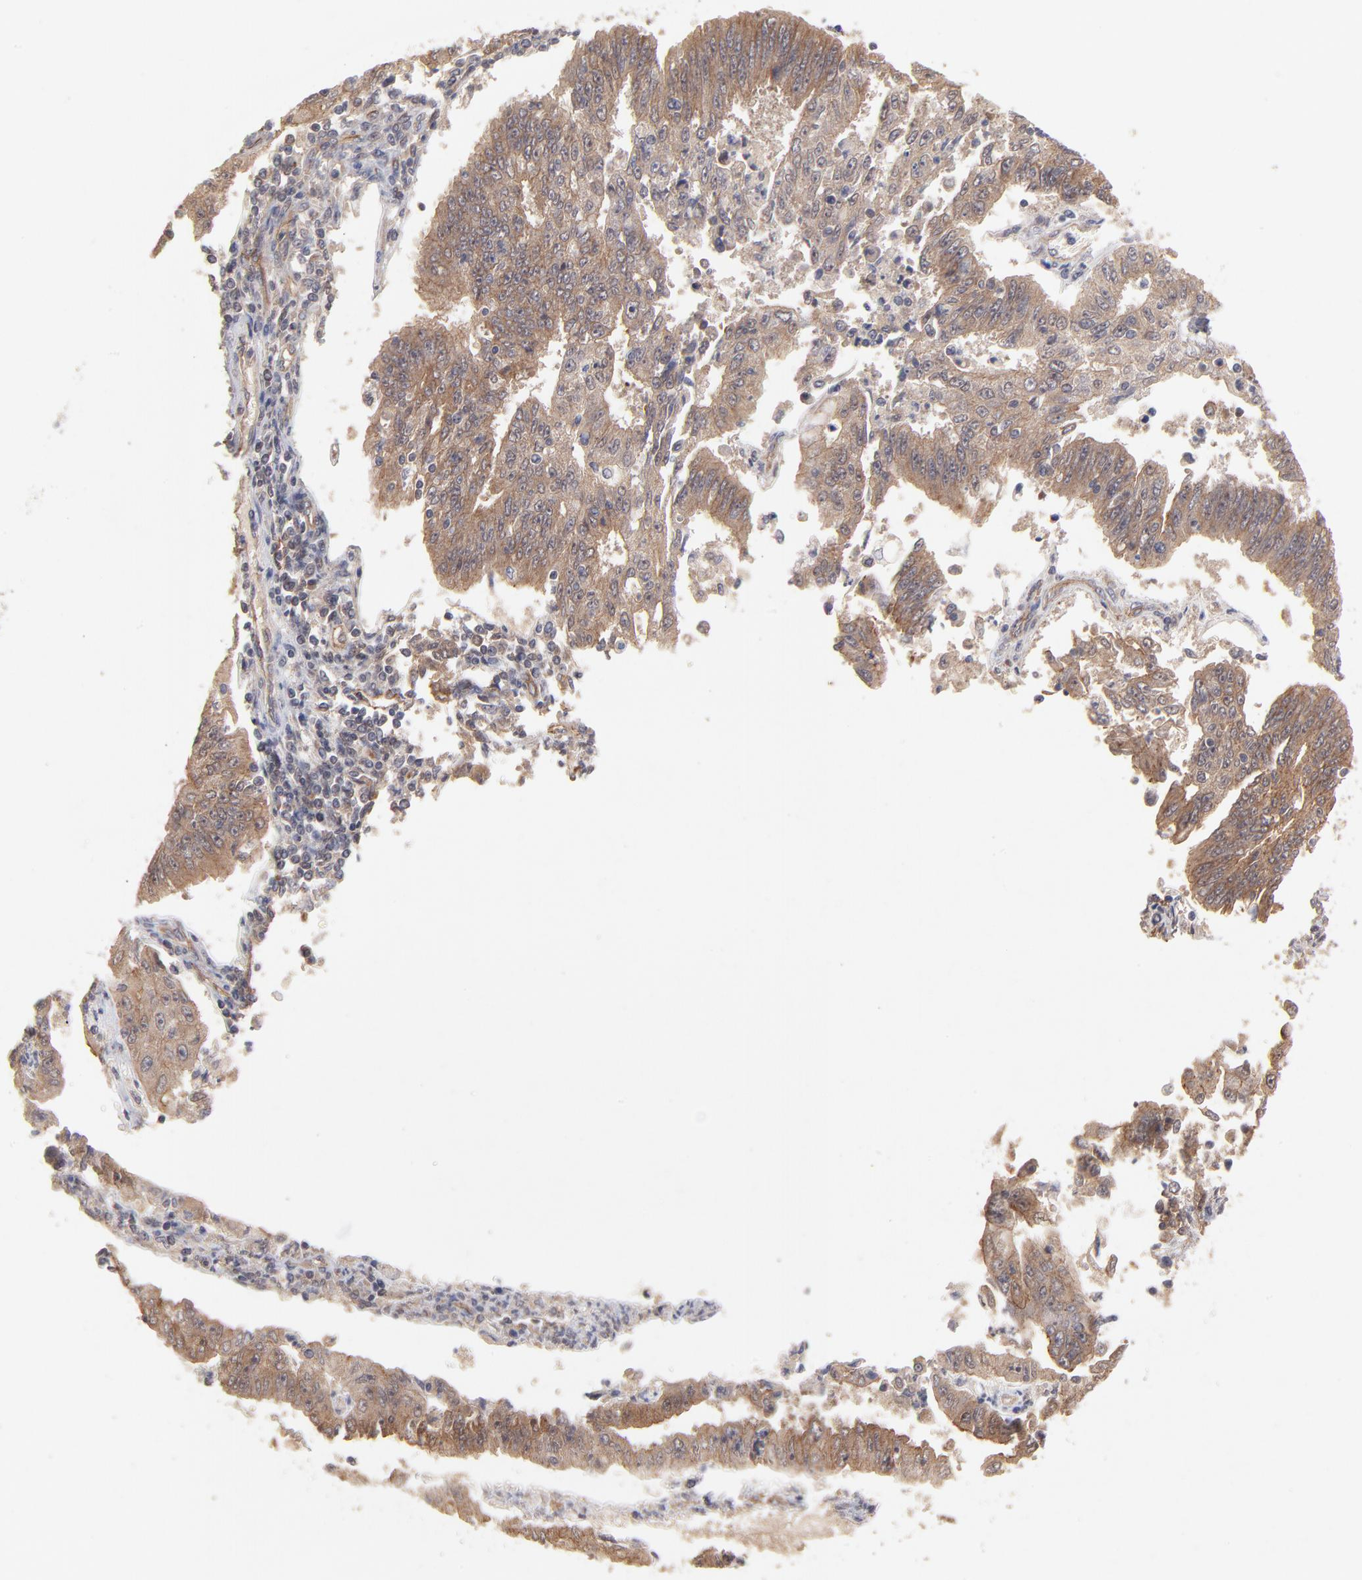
{"staining": {"intensity": "moderate", "quantity": ">75%", "location": "cytoplasmic/membranous"}, "tissue": "endometrial cancer", "cell_type": "Tumor cells", "image_type": "cancer", "snomed": [{"axis": "morphology", "description": "Adenocarcinoma, NOS"}, {"axis": "topography", "description": "Endometrium"}], "caption": "The histopathology image reveals immunohistochemical staining of endometrial adenocarcinoma. There is moderate cytoplasmic/membranous positivity is identified in about >75% of tumor cells.", "gene": "STAP2", "patient": {"sex": "female", "age": 42}}